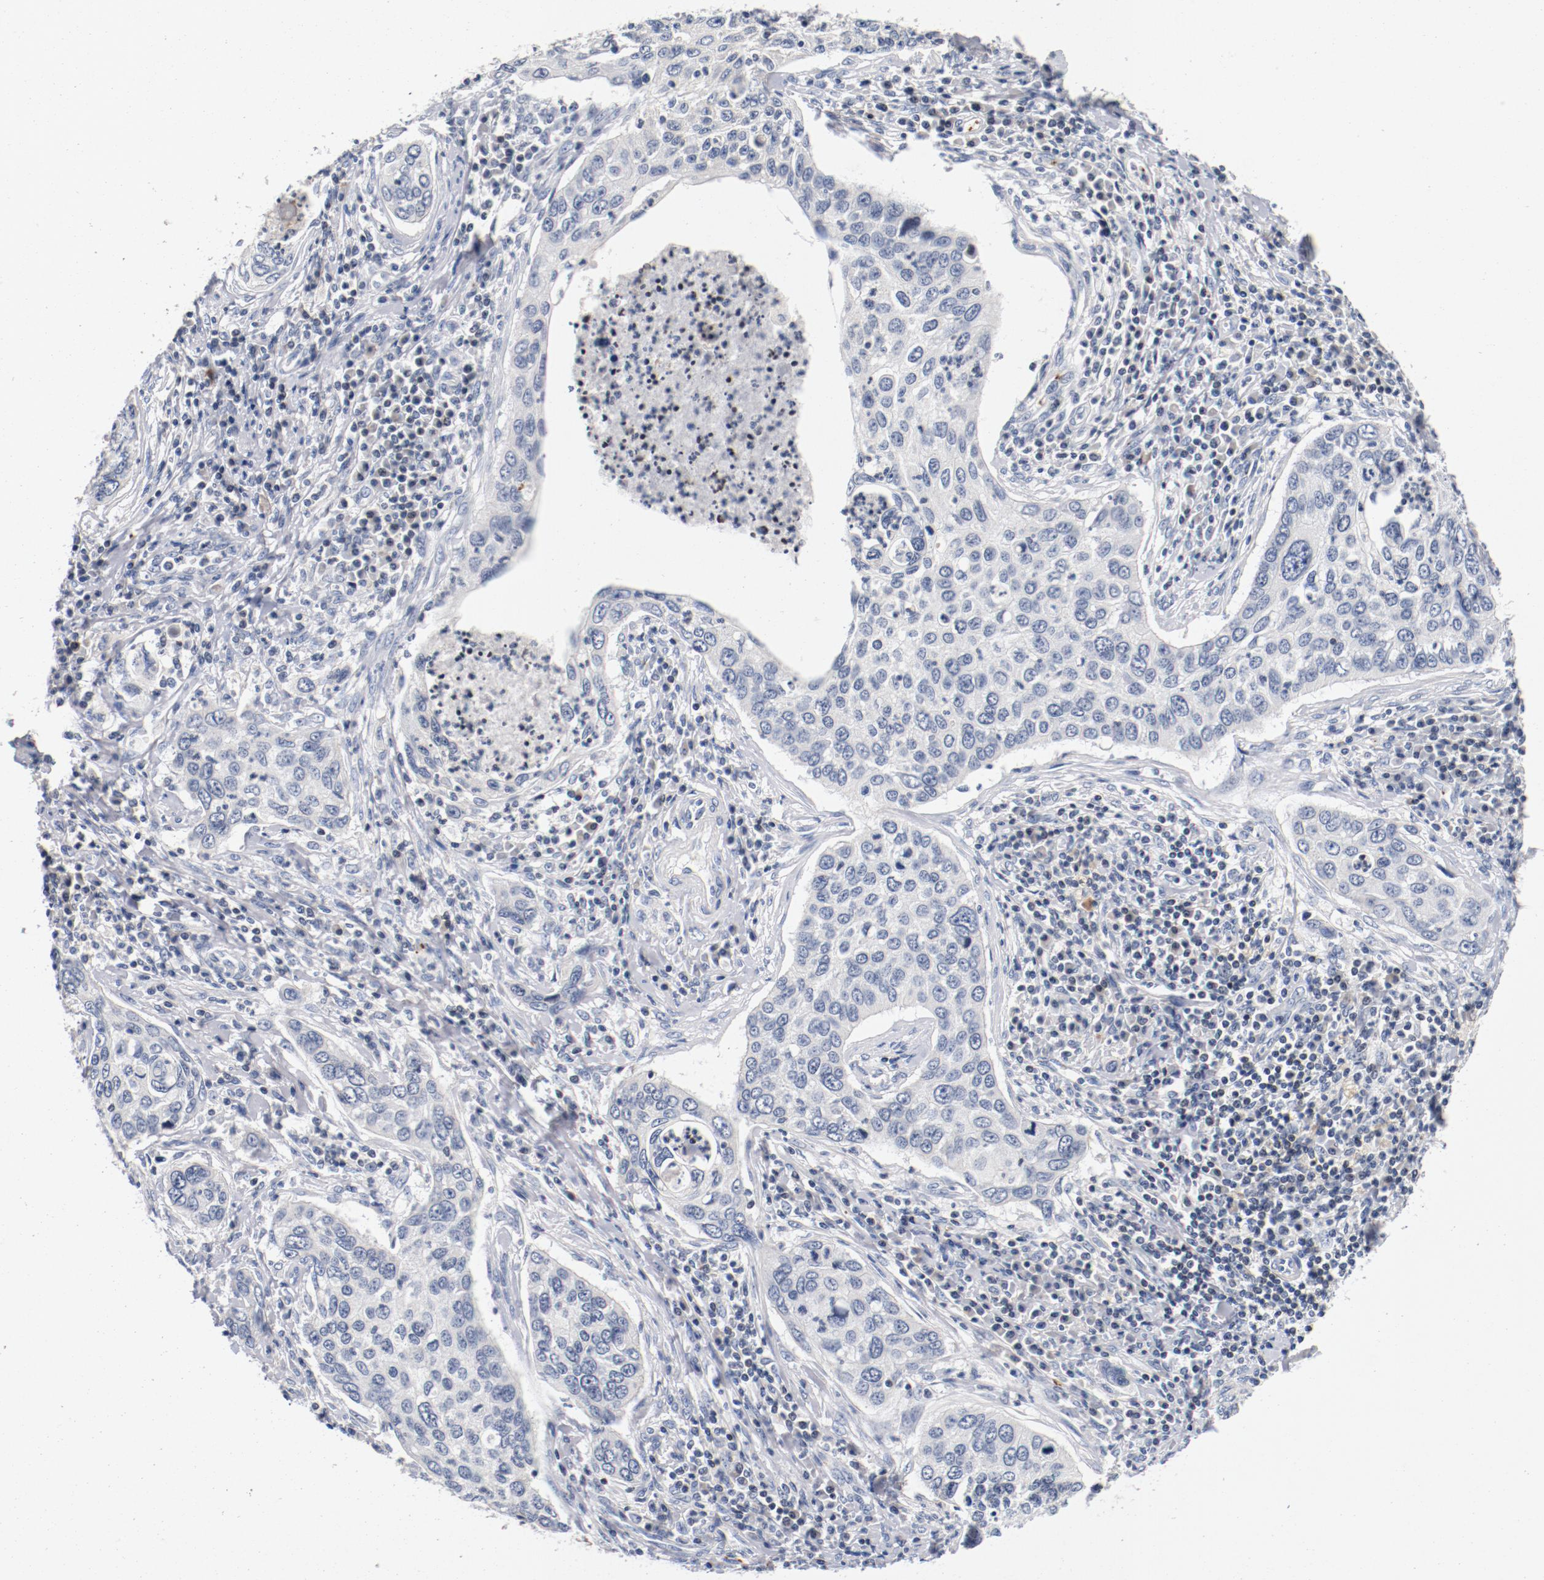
{"staining": {"intensity": "negative", "quantity": "none", "location": "none"}, "tissue": "cervical cancer", "cell_type": "Tumor cells", "image_type": "cancer", "snomed": [{"axis": "morphology", "description": "Squamous cell carcinoma, NOS"}, {"axis": "topography", "description": "Cervix"}], "caption": "This photomicrograph is of cervical cancer stained with IHC to label a protein in brown with the nuclei are counter-stained blue. There is no staining in tumor cells.", "gene": "PIM1", "patient": {"sex": "female", "age": 53}}